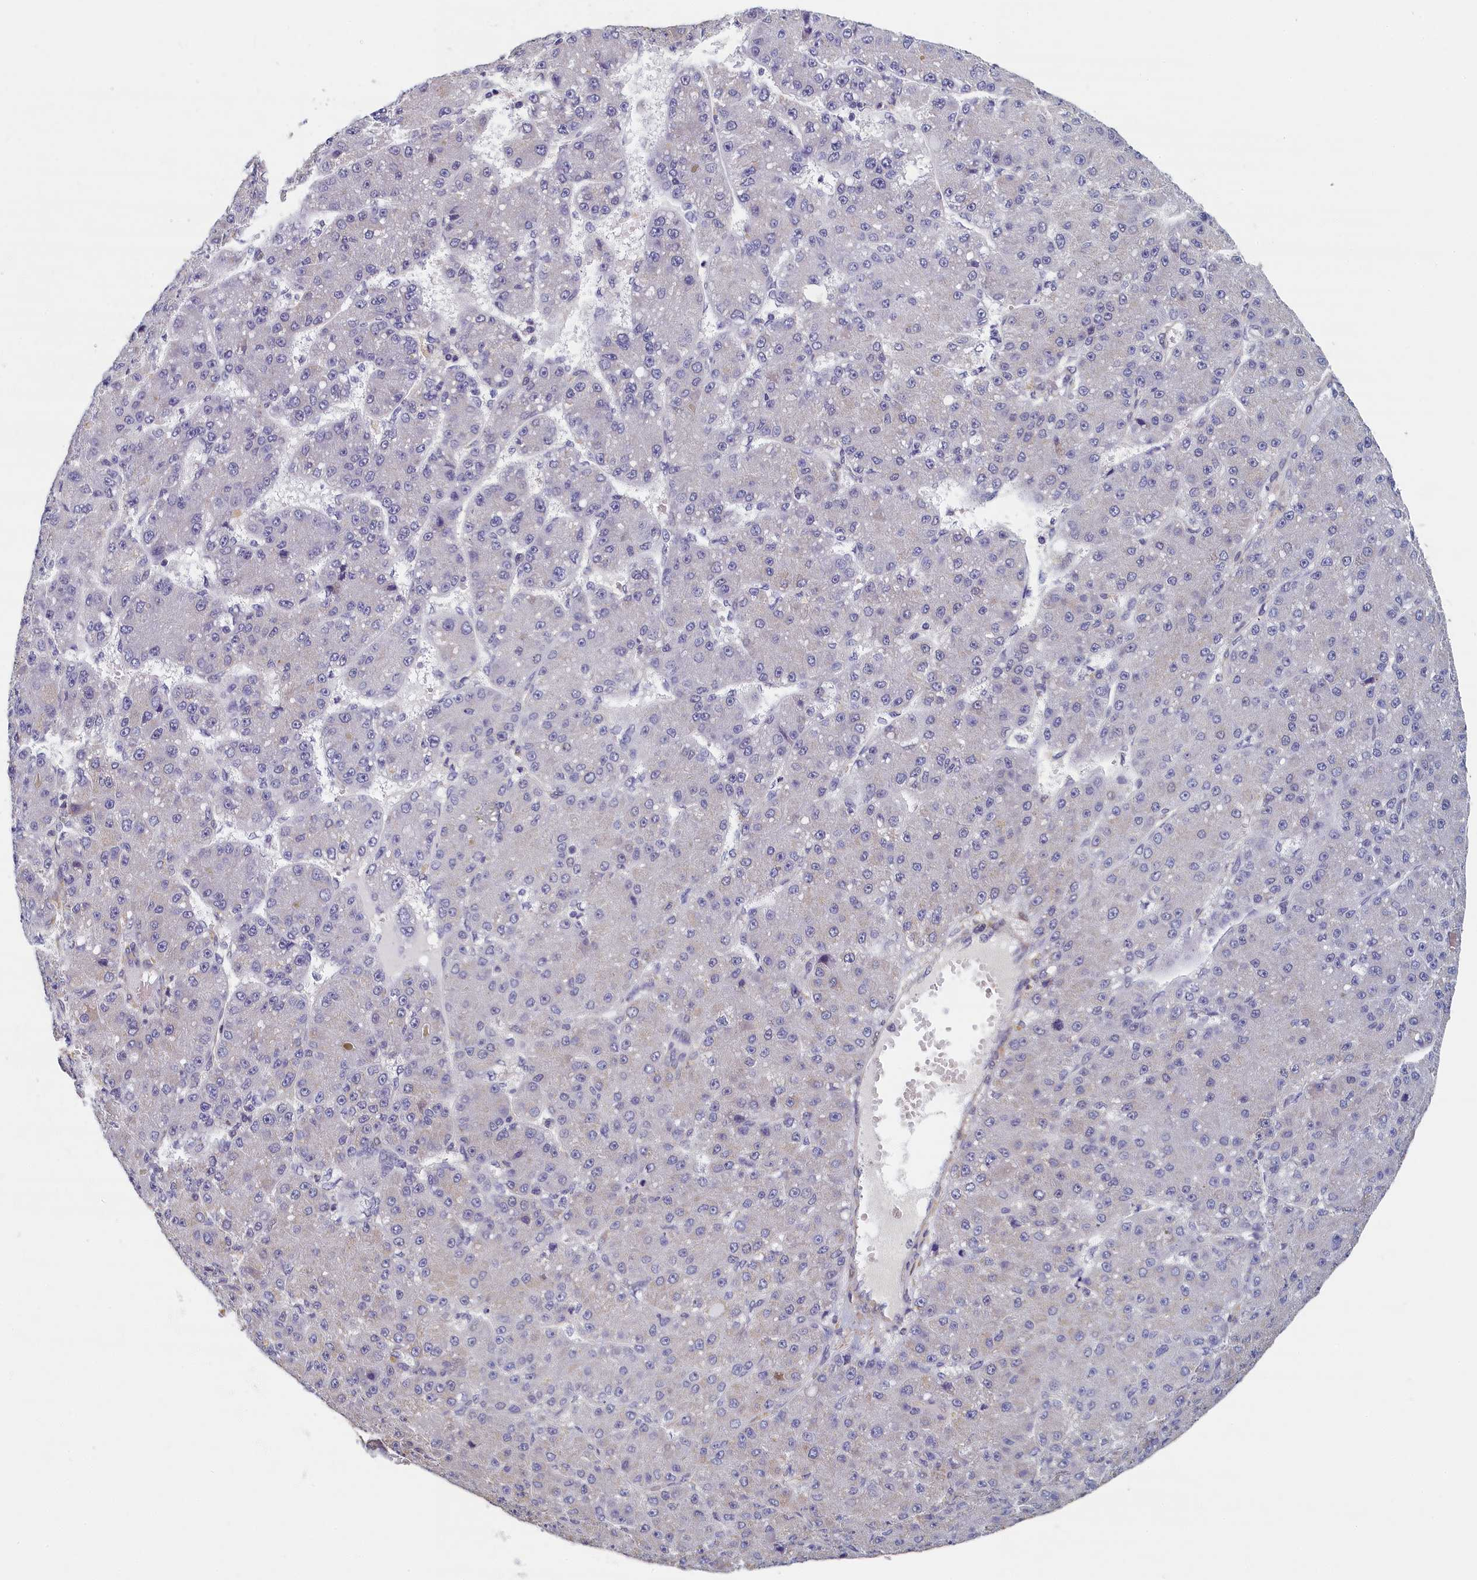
{"staining": {"intensity": "negative", "quantity": "none", "location": "none"}, "tissue": "liver cancer", "cell_type": "Tumor cells", "image_type": "cancer", "snomed": [{"axis": "morphology", "description": "Carcinoma, Hepatocellular, NOS"}, {"axis": "topography", "description": "Liver"}], "caption": "There is no significant staining in tumor cells of liver cancer (hepatocellular carcinoma).", "gene": "TBCB", "patient": {"sex": "male", "age": 67}}